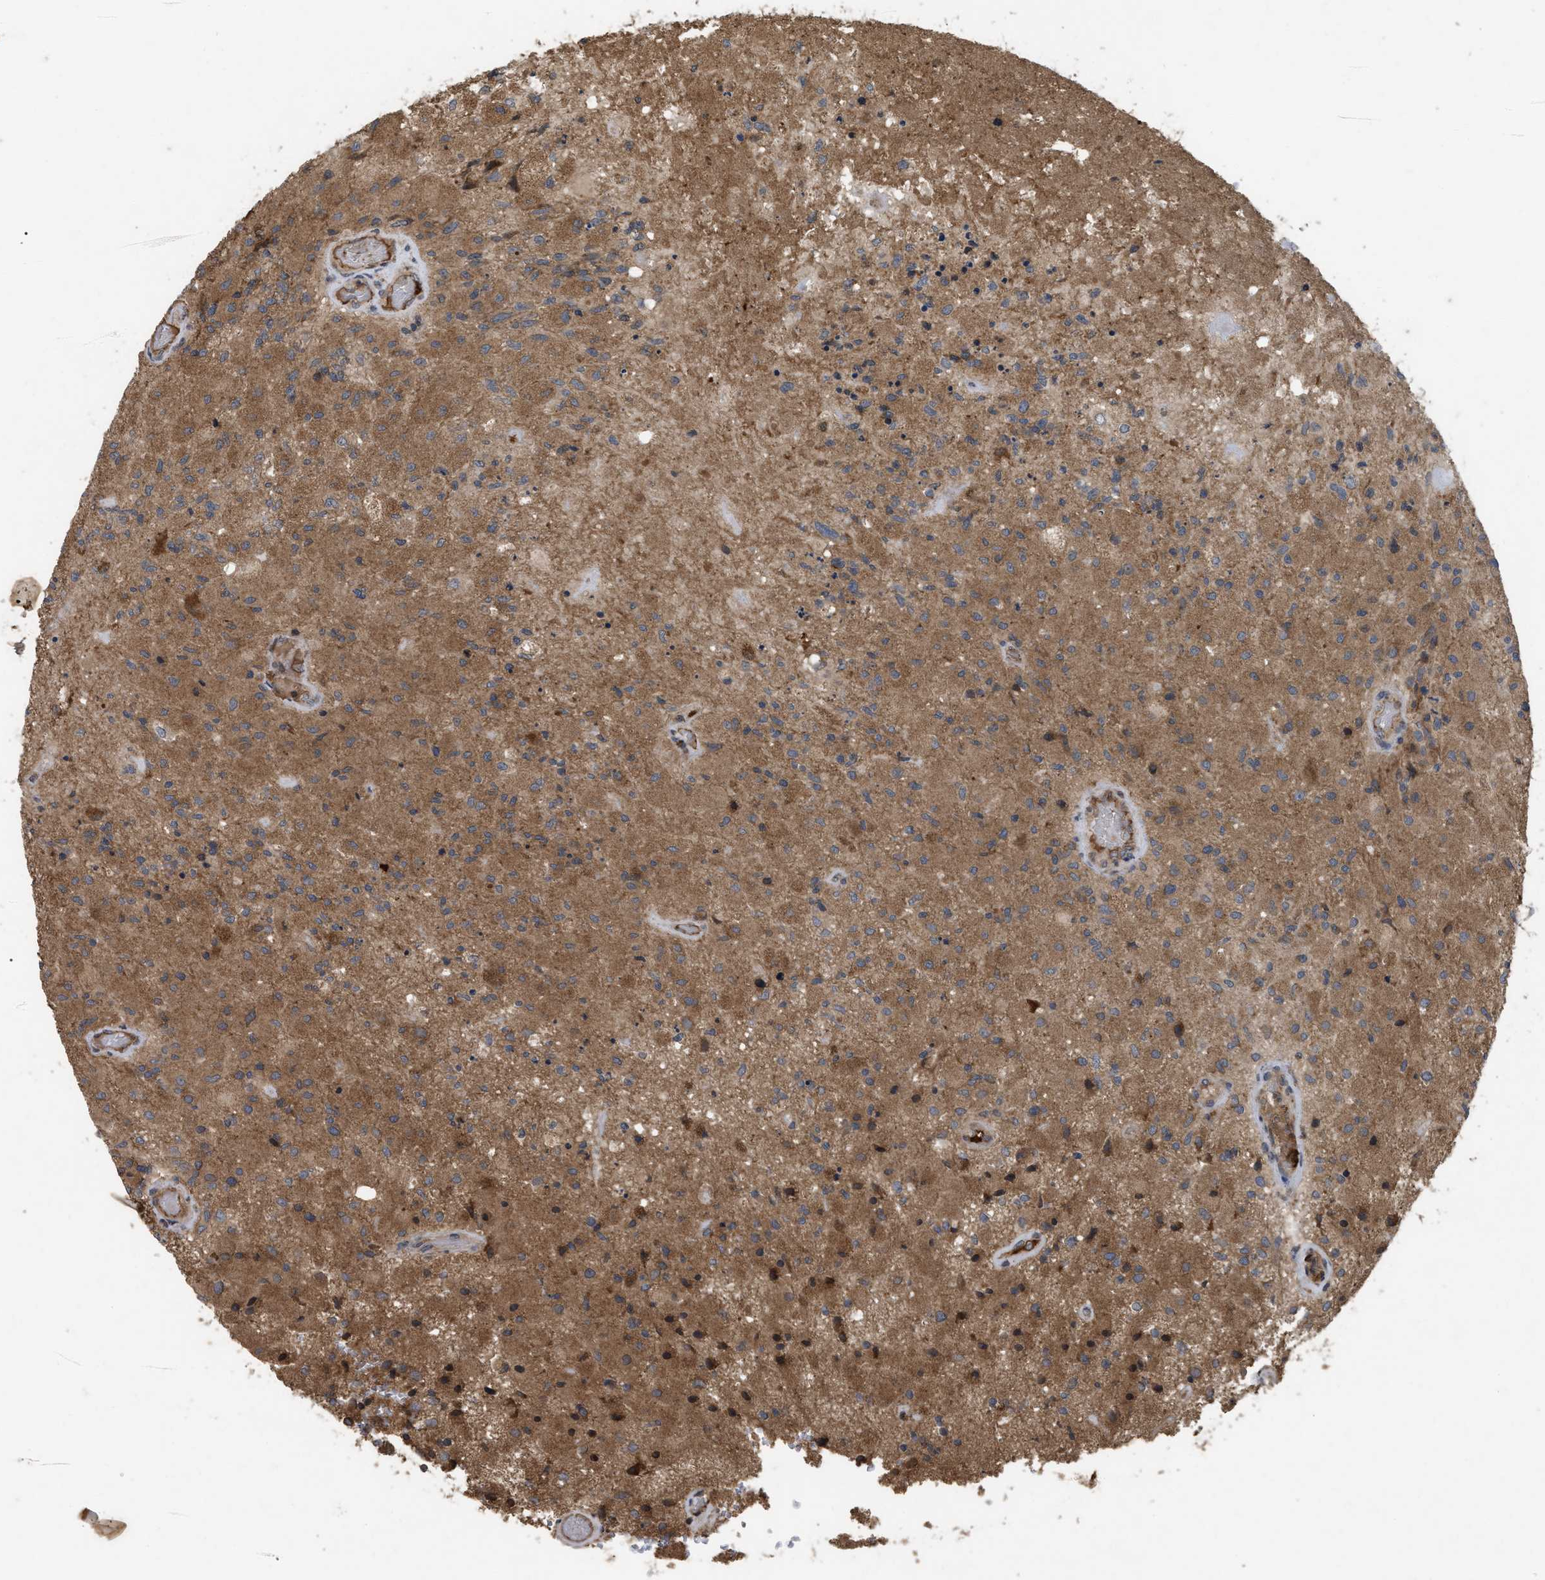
{"staining": {"intensity": "moderate", "quantity": ">75%", "location": "cytoplasmic/membranous"}, "tissue": "glioma", "cell_type": "Tumor cells", "image_type": "cancer", "snomed": [{"axis": "morphology", "description": "Normal tissue, NOS"}, {"axis": "morphology", "description": "Glioma, malignant, High grade"}, {"axis": "topography", "description": "Cerebral cortex"}], "caption": "Malignant glioma (high-grade) stained with IHC demonstrates moderate cytoplasmic/membranous expression in about >75% of tumor cells. (DAB IHC with brightfield microscopy, high magnification).", "gene": "RAB2A", "patient": {"sex": "male", "age": 77}}